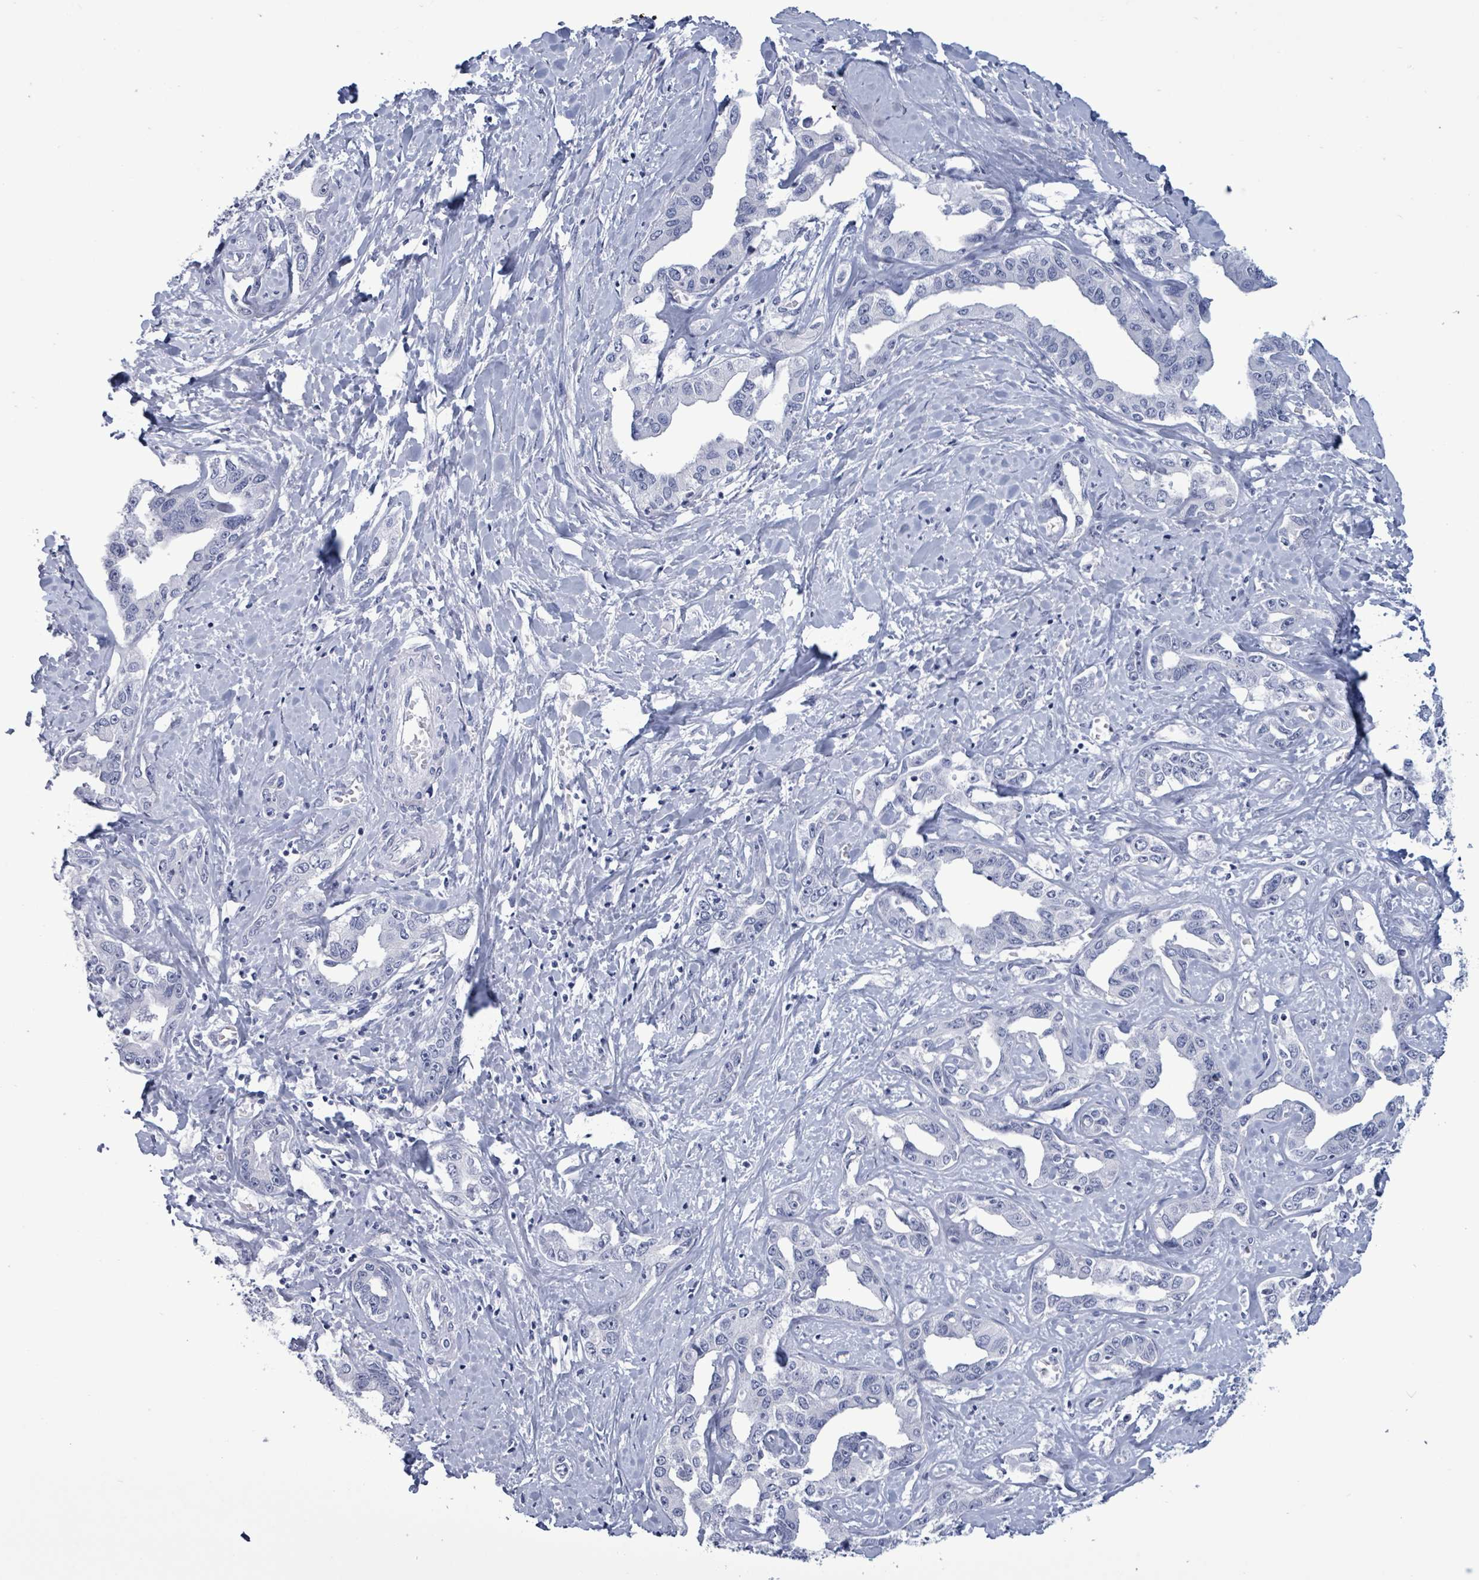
{"staining": {"intensity": "negative", "quantity": "none", "location": "none"}, "tissue": "liver cancer", "cell_type": "Tumor cells", "image_type": "cancer", "snomed": [{"axis": "morphology", "description": "Cholangiocarcinoma"}, {"axis": "topography", "description": "Liver"}], "caption": "The micrograph shows no significant staining in tumor cells of liver cancer (cholangiocarcinoma).", "gene": "NKX2-1", "patient": {"sex": "male", "age": 59}}